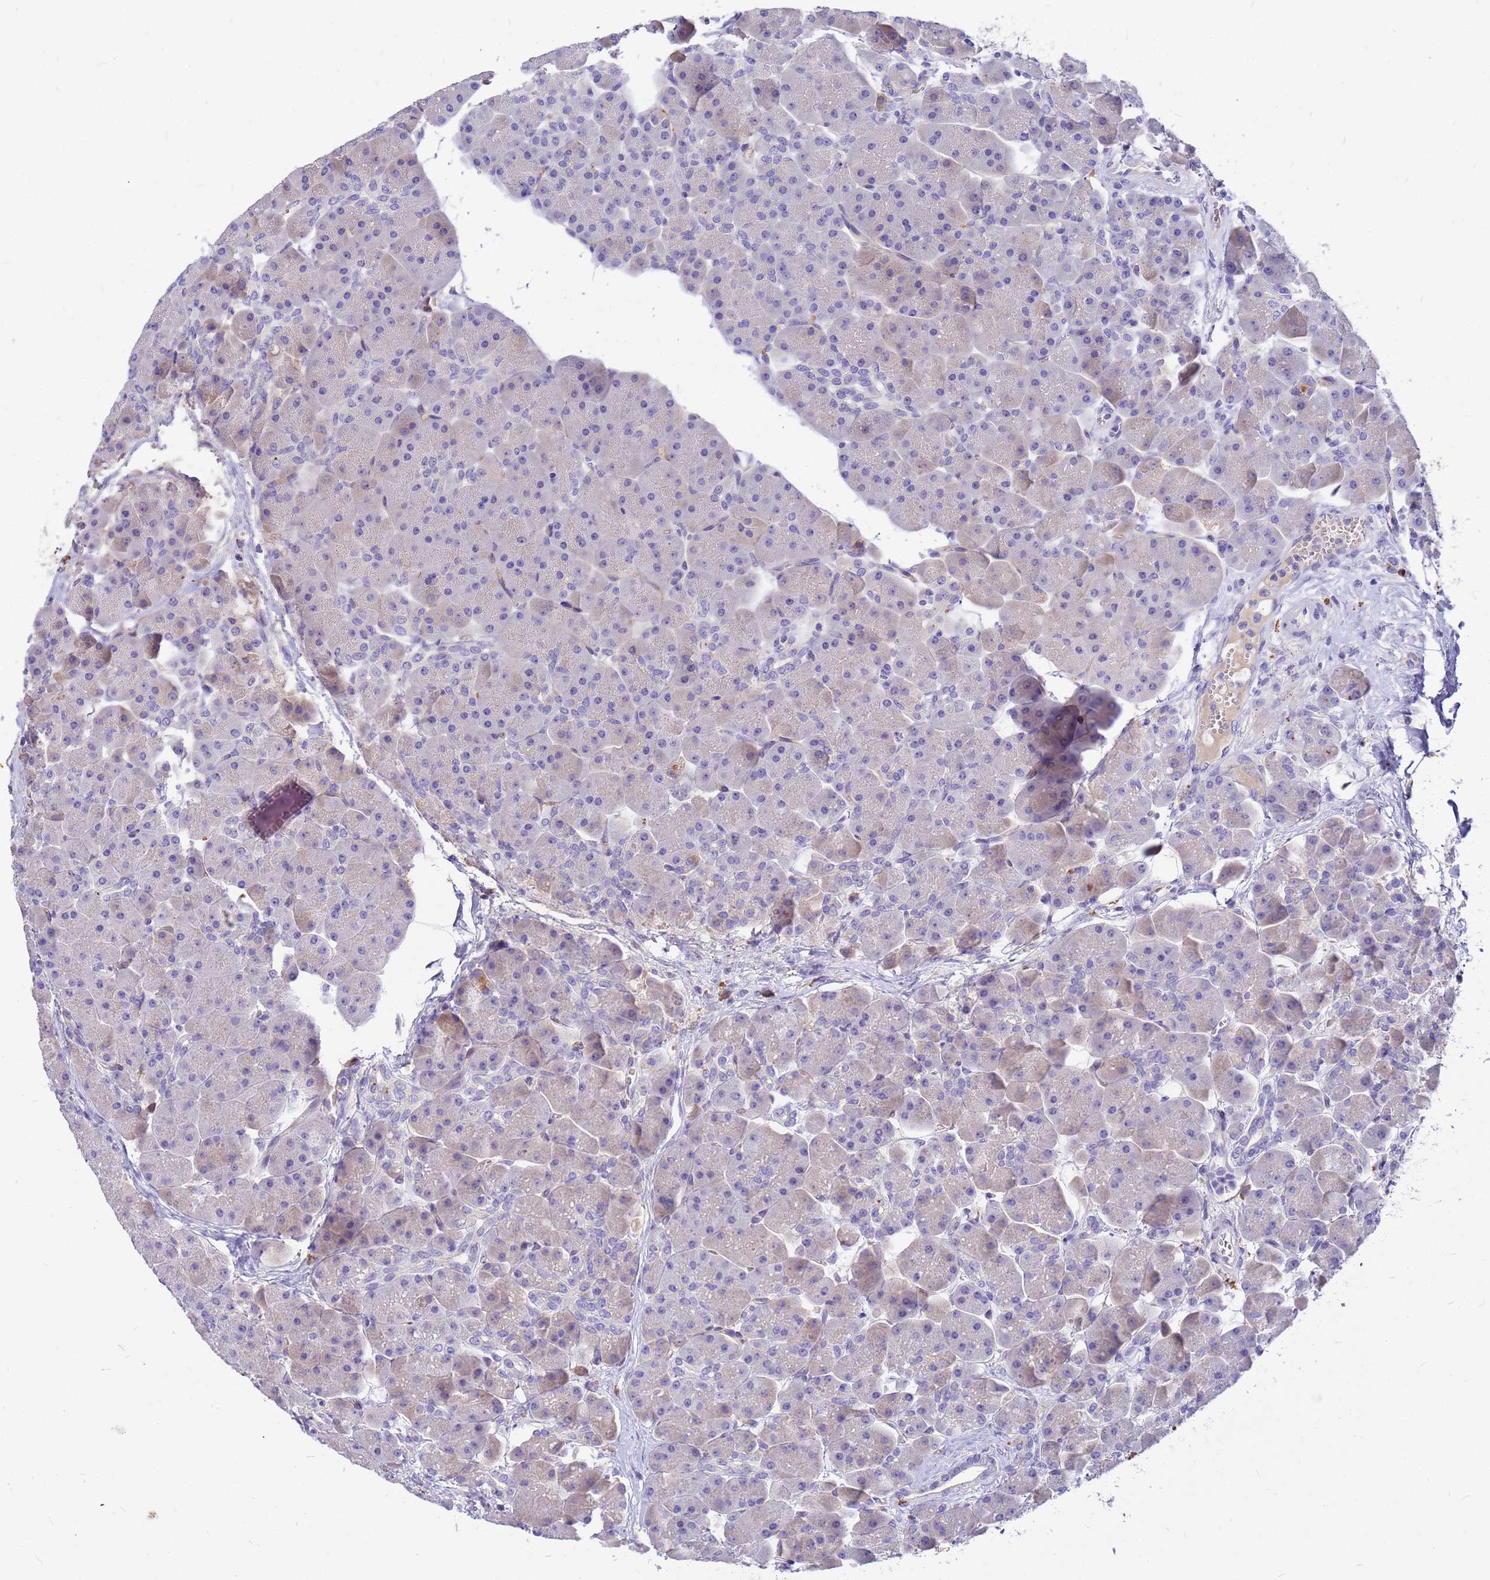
{"staining": {"intensity": "negative", "quantity": "none", "location": "none"}, "tissue": "pancreas", "cell_type": "Exocrine glandular cells", "image_type": "normal", "snomed": [{"axis": "morphology", "description": "Normal tissue, NOS"}, {"axis": "topography", "description": "Pancreas"}], "caption": "Human pancreas stained for a protein using IHC displays no staining in exocrine glandular cells.", "gene": "DPRX", "patient": {"sex": "male", "age": 66}}